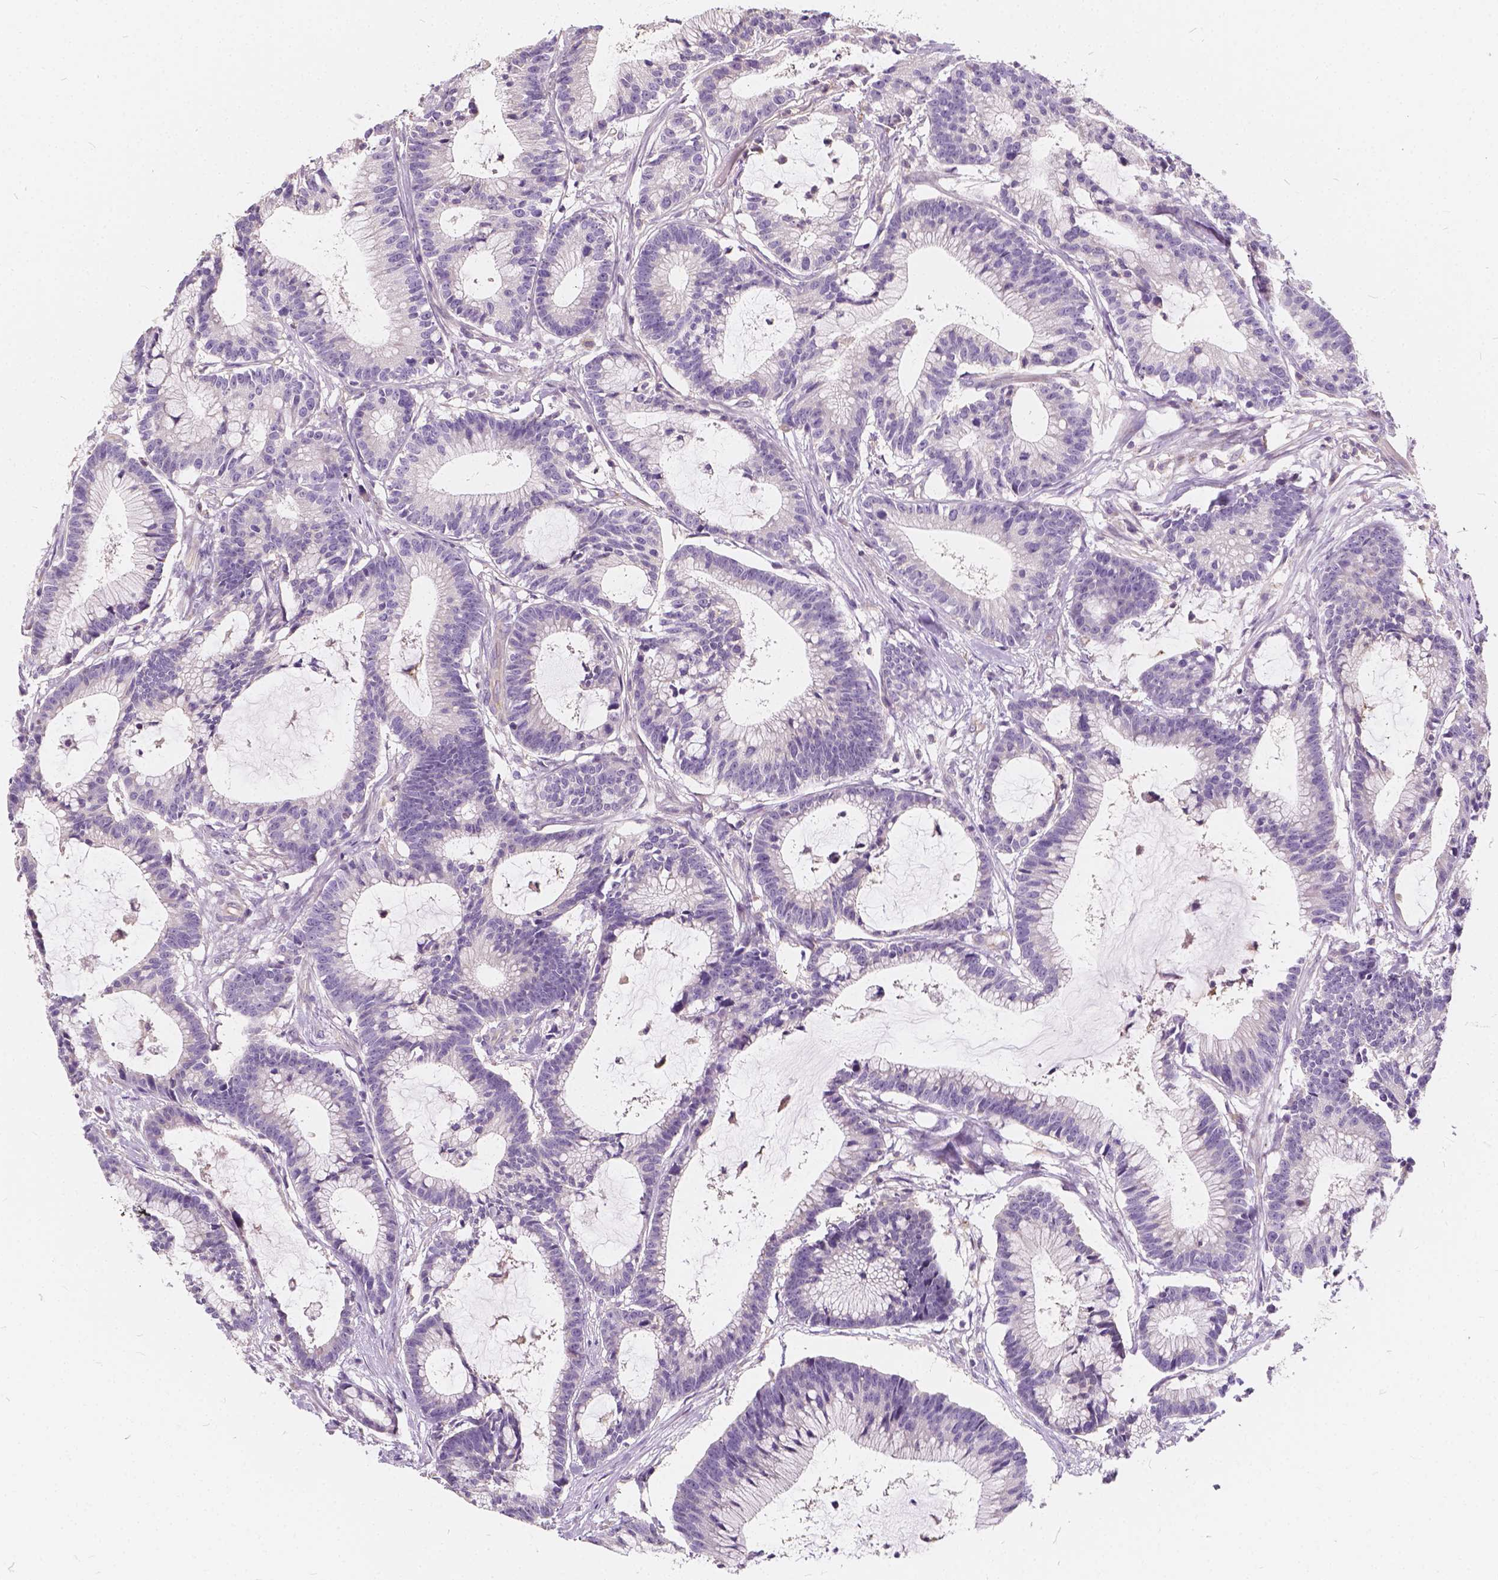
{"staining": {"intensity": "negative", "quantity": "none", "location": "none"}, "tissue": "colorectal cancer", "cell_type": "Tumor cells", "image_type": "cancer", "snomed": [{"axis": "morphology", "description": "Adenocarcinoma, NOS"}, {"axis": "topography", "description": "Colon"}], "caption": "Immunohistochemistry photomicrograph of neoplastic tissue: colorectal cancer stained with DAB exhibits no significant protein expression in tumor cells.", "gene": "KIAA0513", "patient": {"sex": "female", "age": 78}}